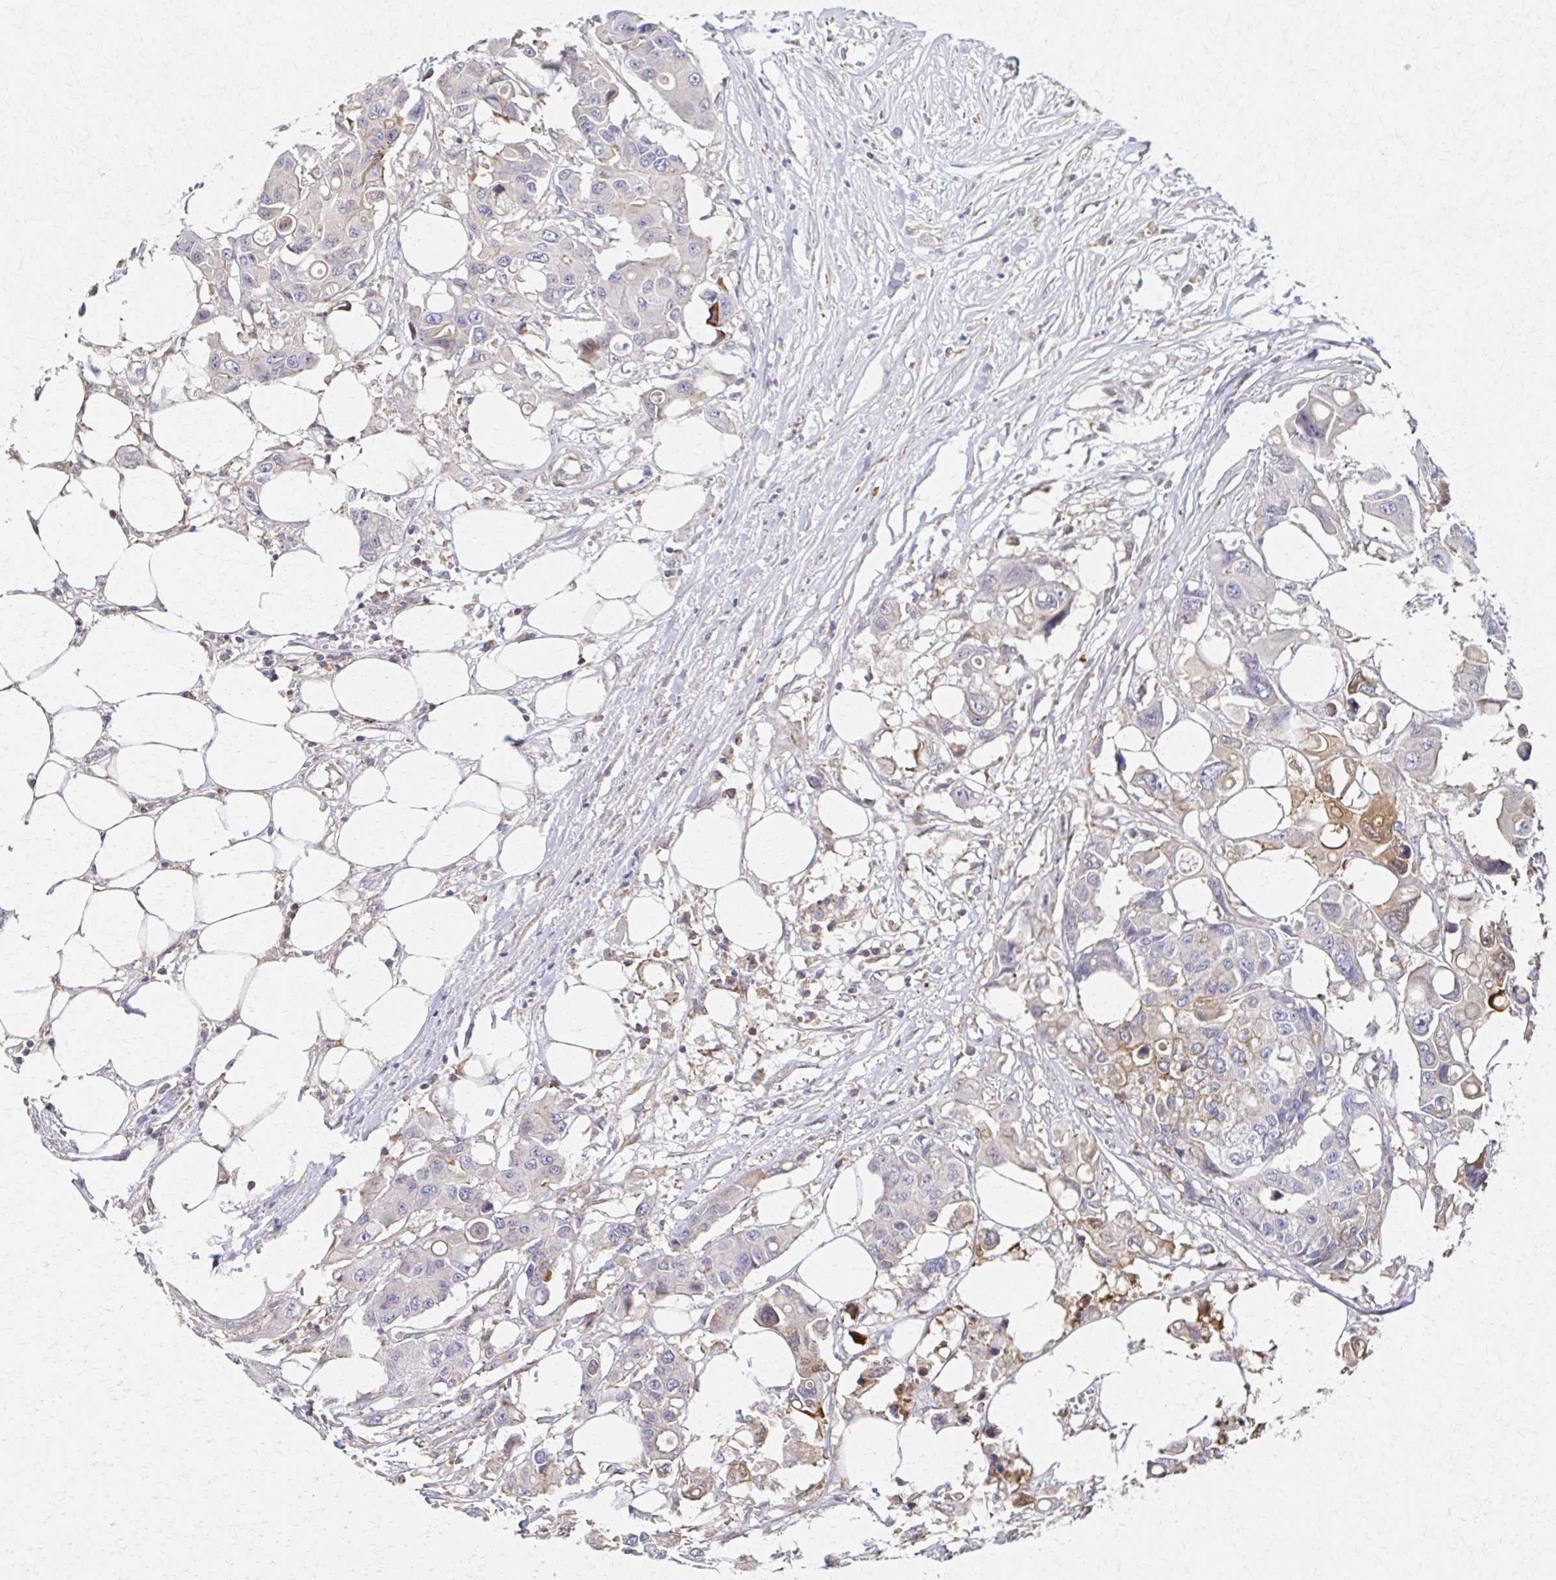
{"staining": {"intensity": "weak", "quantity": "<25%", "location": "cytoplasmic/membranous"}, "tissue": "colorectal cancer", "cell_type": "Tumor cells", "image_type": "cancer", "snomed": [{"axis": "morphology", "description": "Adenocarcinoma, NOS"}, {"axis": "topography", "description": "Colon"}], "caption": "DAB (3,3'-diaminobenzidine) immunohistochemical staining of colorectal adenocarcinoma exhibits no significant expression in tumor cells.", "gene": "EOLA2", "patient": {"sex": "male", "age": 77}}